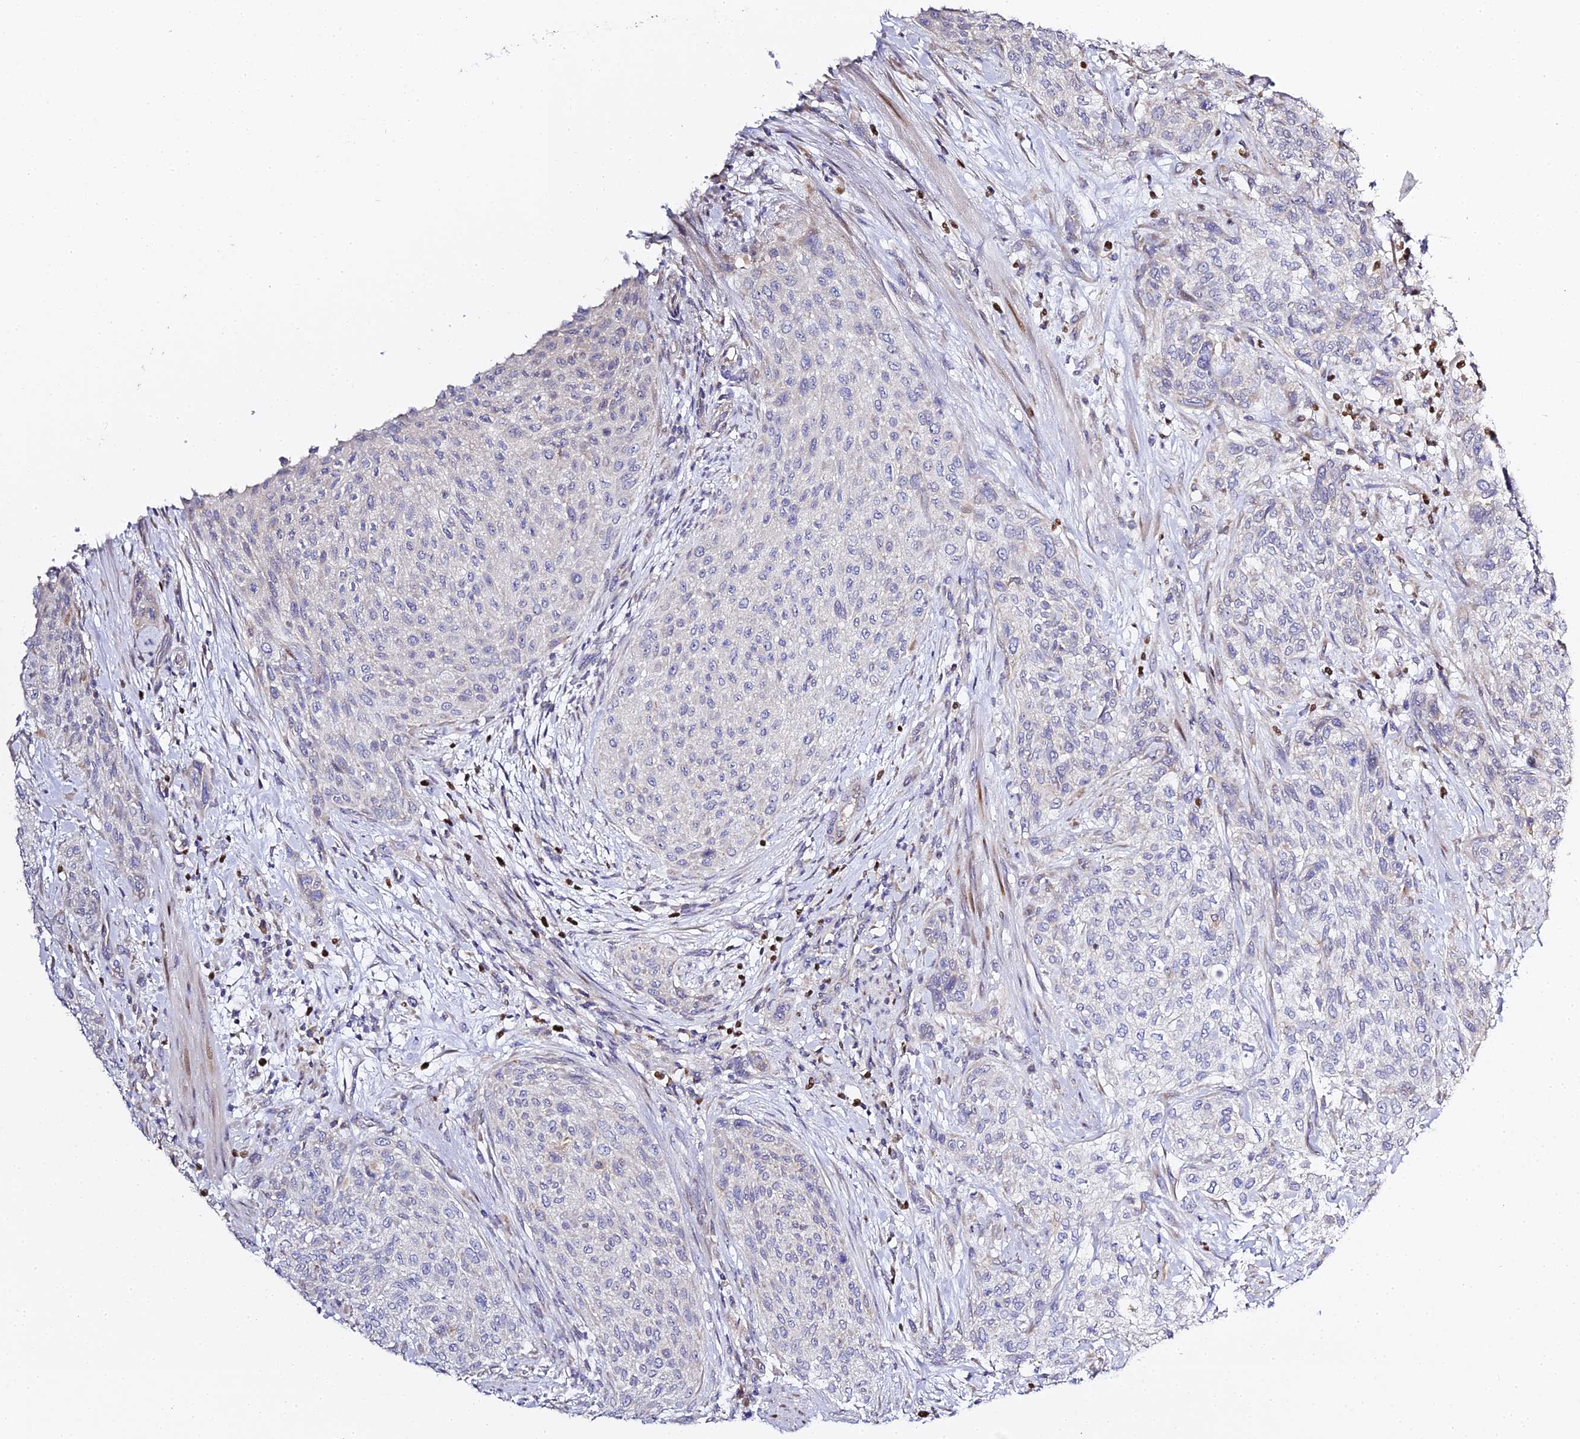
{"staining": {"intensity": "negative", "quantity": "none", "location": "none"}, "tissue": "urothelial cancer", "cell_type": "Tumor cells", "image_type": "cancer", "snomed": [{"axis": "morphology", "description": "Normal tissue, NOS"}, {"axis": "morphology", "description": "Urothelial carcinoma, NOS"}, {"axis": "topography", "description": "Urinary bladder"}, {"axis": "topography", "description": "Peripheral nerve tissue"}], "caption": "Tumor cells are negative for brown protein staining in urothelial cancer.", "gene": "SERP1", "patient": {"sex": "male", "age": 35}}